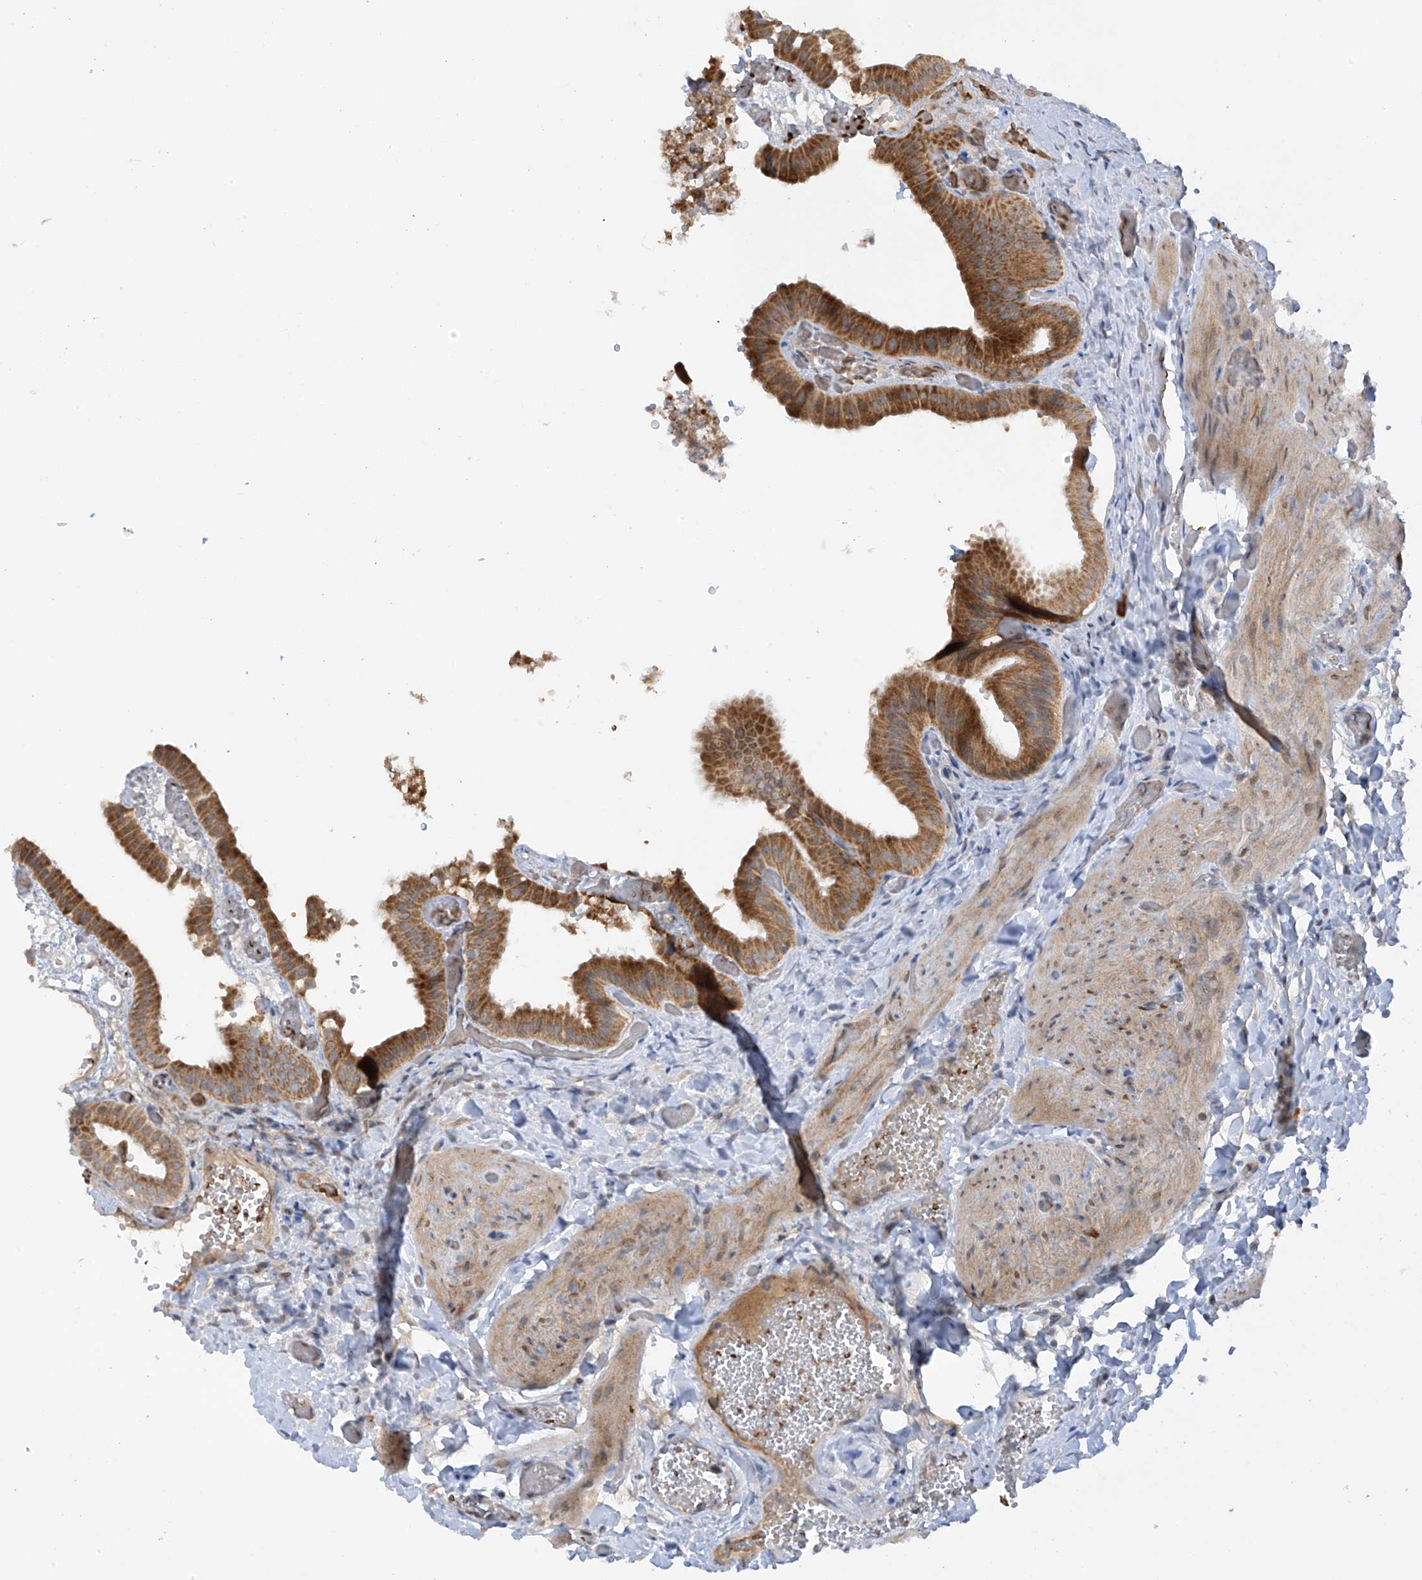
{"staining": {"intensity": "strong", "quantity": ">75%", "location": "cytoplasmic/membranous"}, "tissue": "gallbladder", "cell_type": "Glandular cells", "image_type": "normal", "snomed": [{"axis": "morphology", "description": "Normal tissue, NOS"}, {"axis": "topography", "description": "Gallbladder"}], "caption": "DAB (3,3'-diaminobenzidine) immunohistochemical staining of normal human gallbladder reveals strong cytoplasmic/membranous protein expression in approximately >75% of glandular cells.", "gene": "METTL18", "patient": {"sex": "female", "age": 64}}